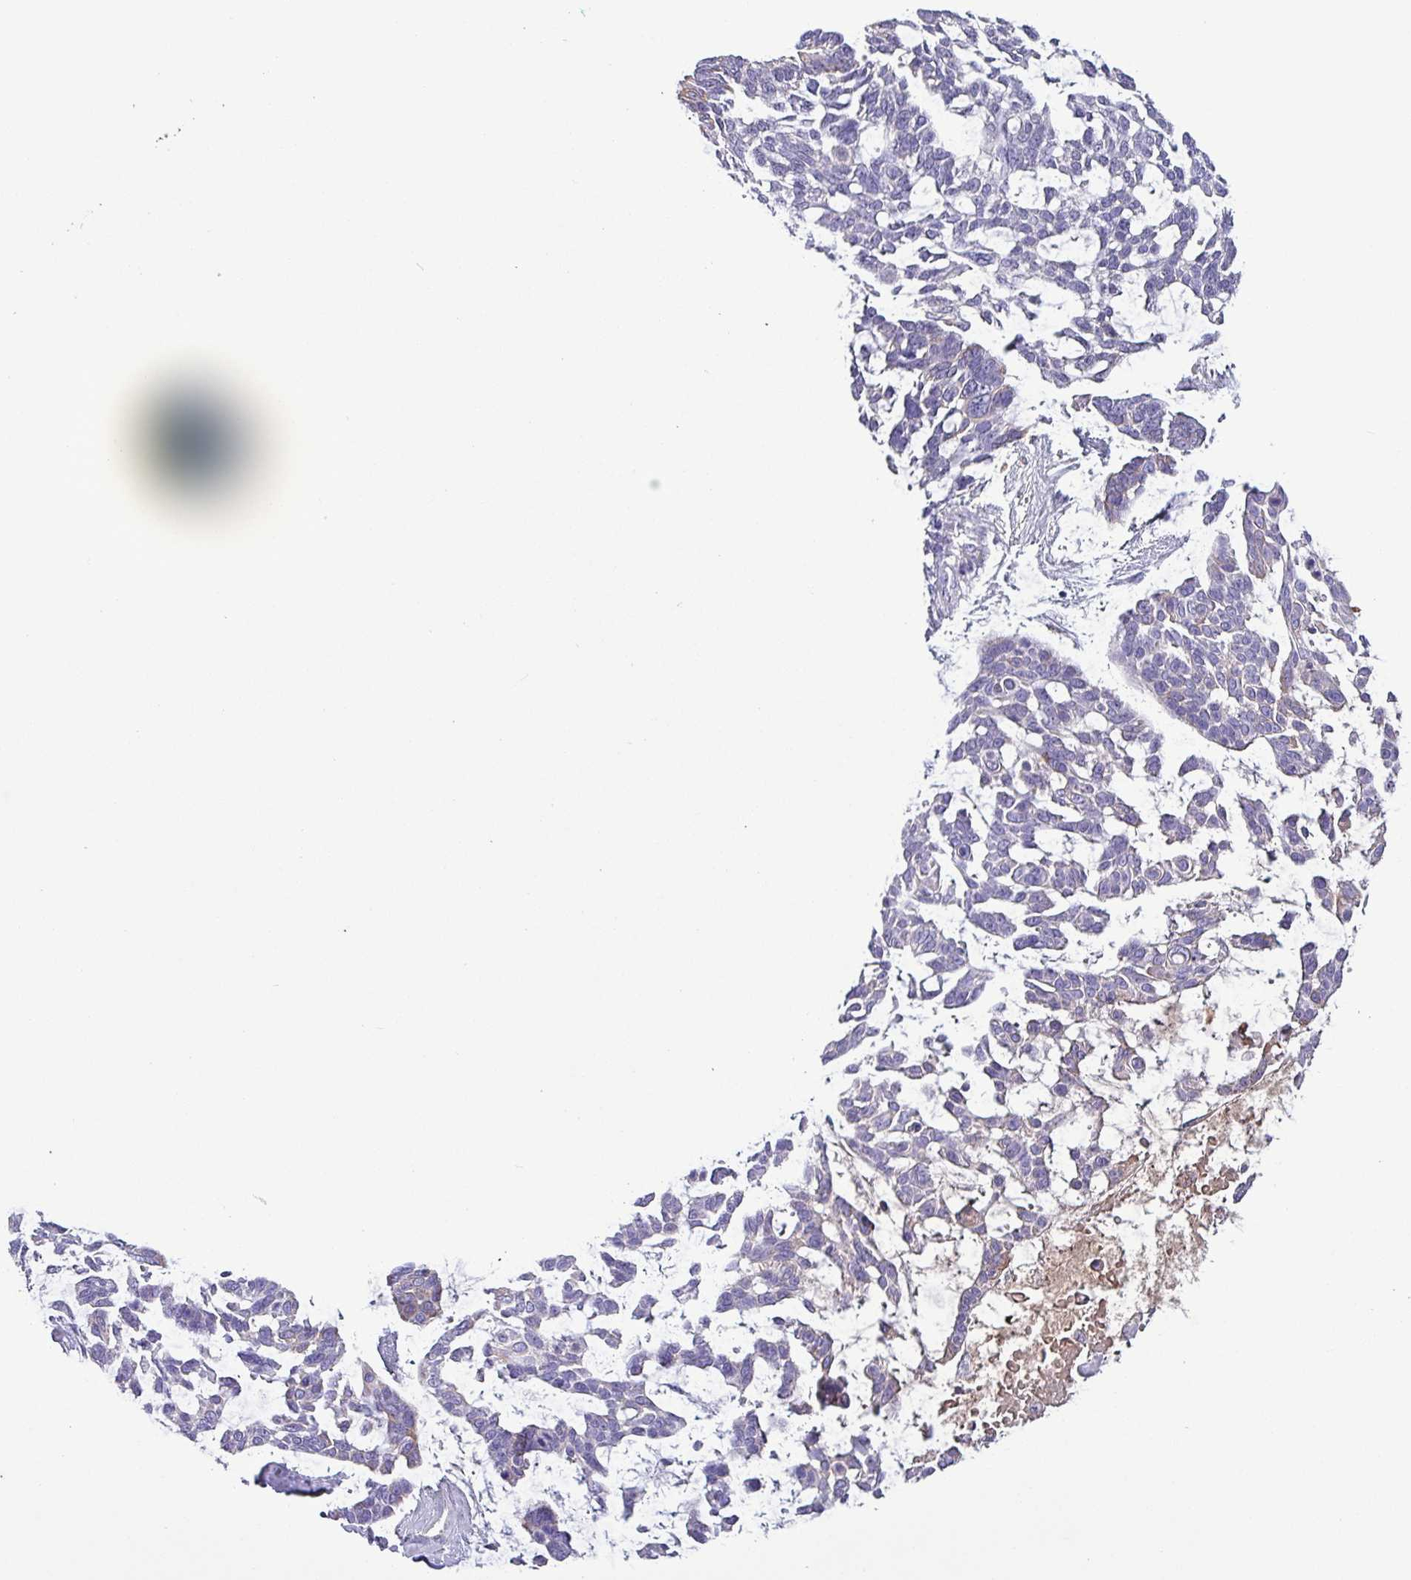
{"staining": {"intensity": "moderate", "quantity": "<25%", "location": "cytoplasmic/membranous"}, "tissue": "skin cancer", "cell_type": "Tumor cells", "image_type": "cancer", "snomed": [{"axis": "morphology", "description": "Basal cell carcinoma"}, {"axis": "topography", "description": "Skin"}], "caption": "The image reveals a brown stain indicating the presence of a protein in the cytoplasmic/membranous of tumor cells in skin cancer.", "gene": "HP", "patient": {"sex": "male", "age": 88}}